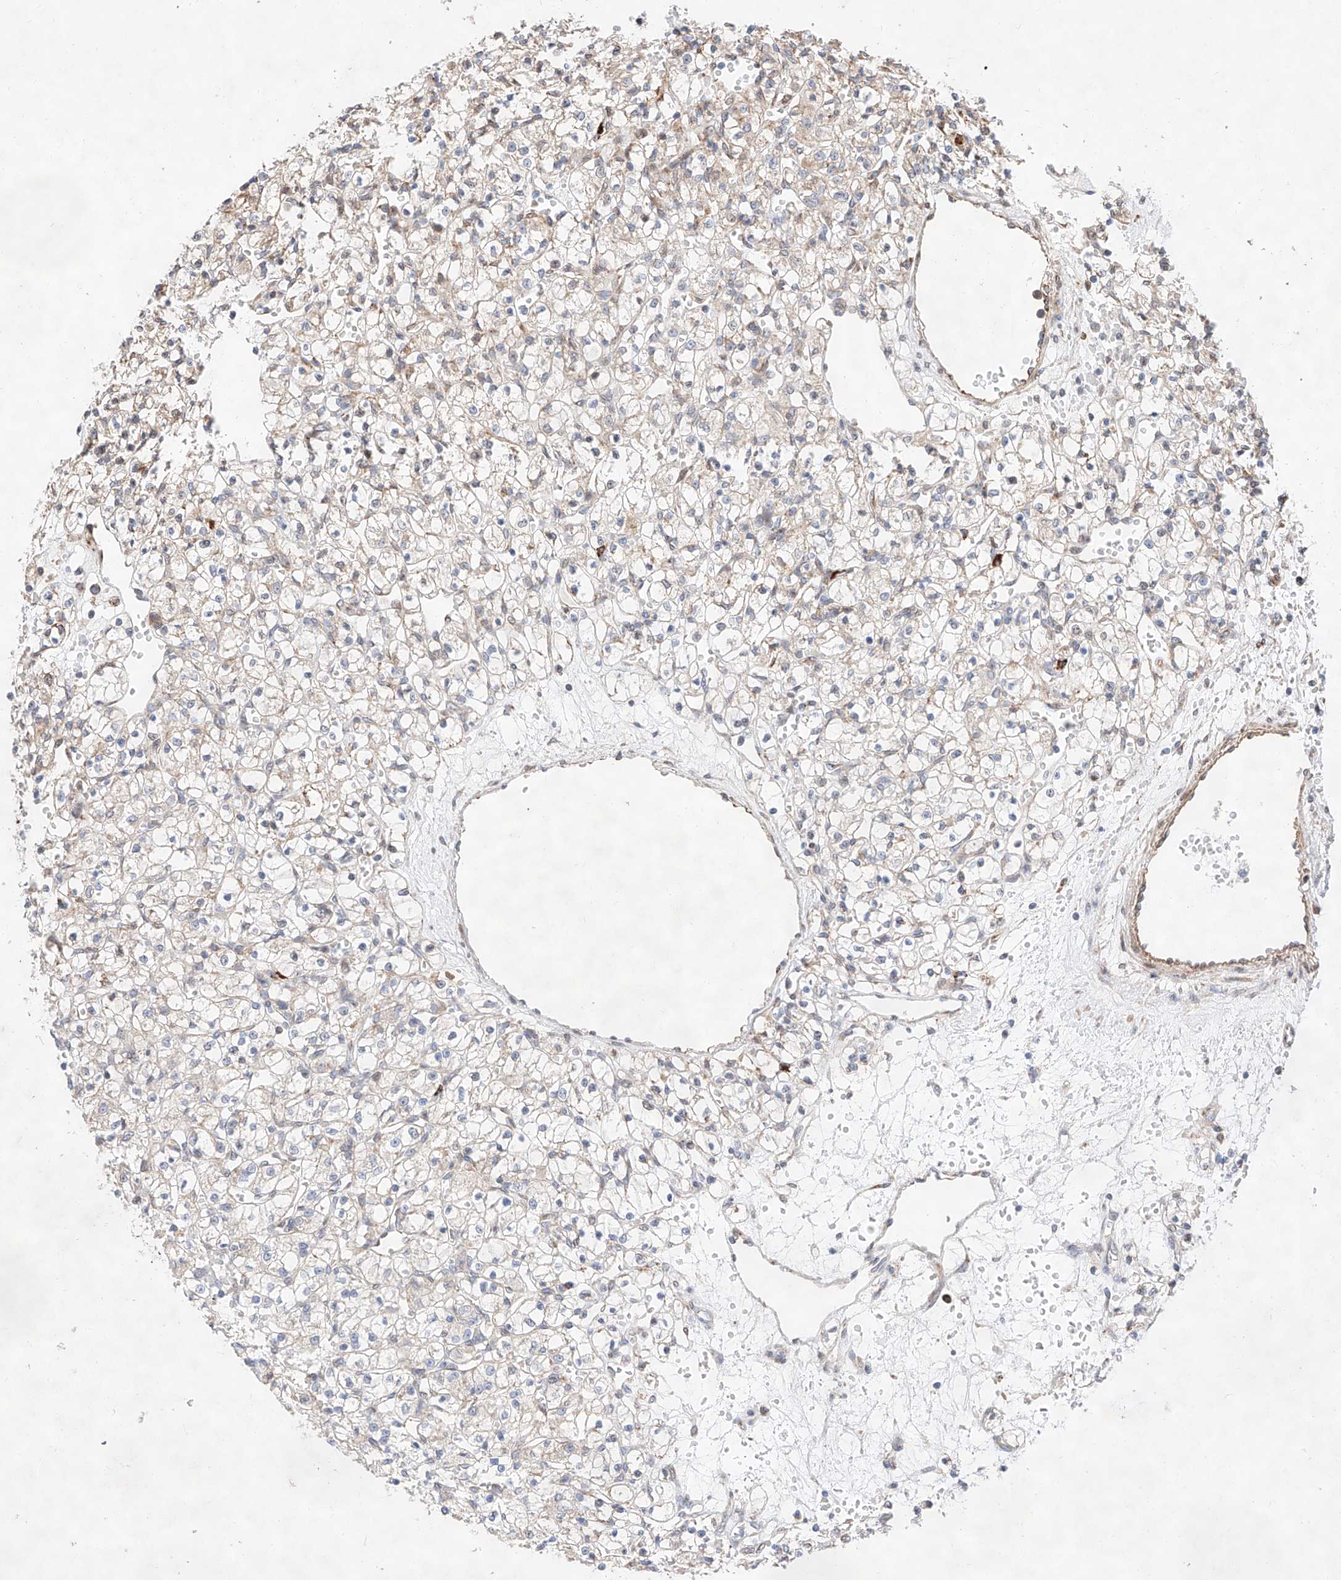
{"staining": {"intensity": "weak", "quantity": "<25%", "location": "cytoplasmic/membranous"}, "tissue": "renal cancer", "cell_type": "Tumor cells", "image_type": "cancer", "snomed": [{"axis": "morphology", "description": "Adenocarcinoma, NOS"}, {"axis": "topography", "description": "Kidney"}], "caption": "Tumor cells are negative for brown protein staining in renal adenocarcinoma.", "gene": "ATP9B", "patient": {"sex": "female", "age": 59}}